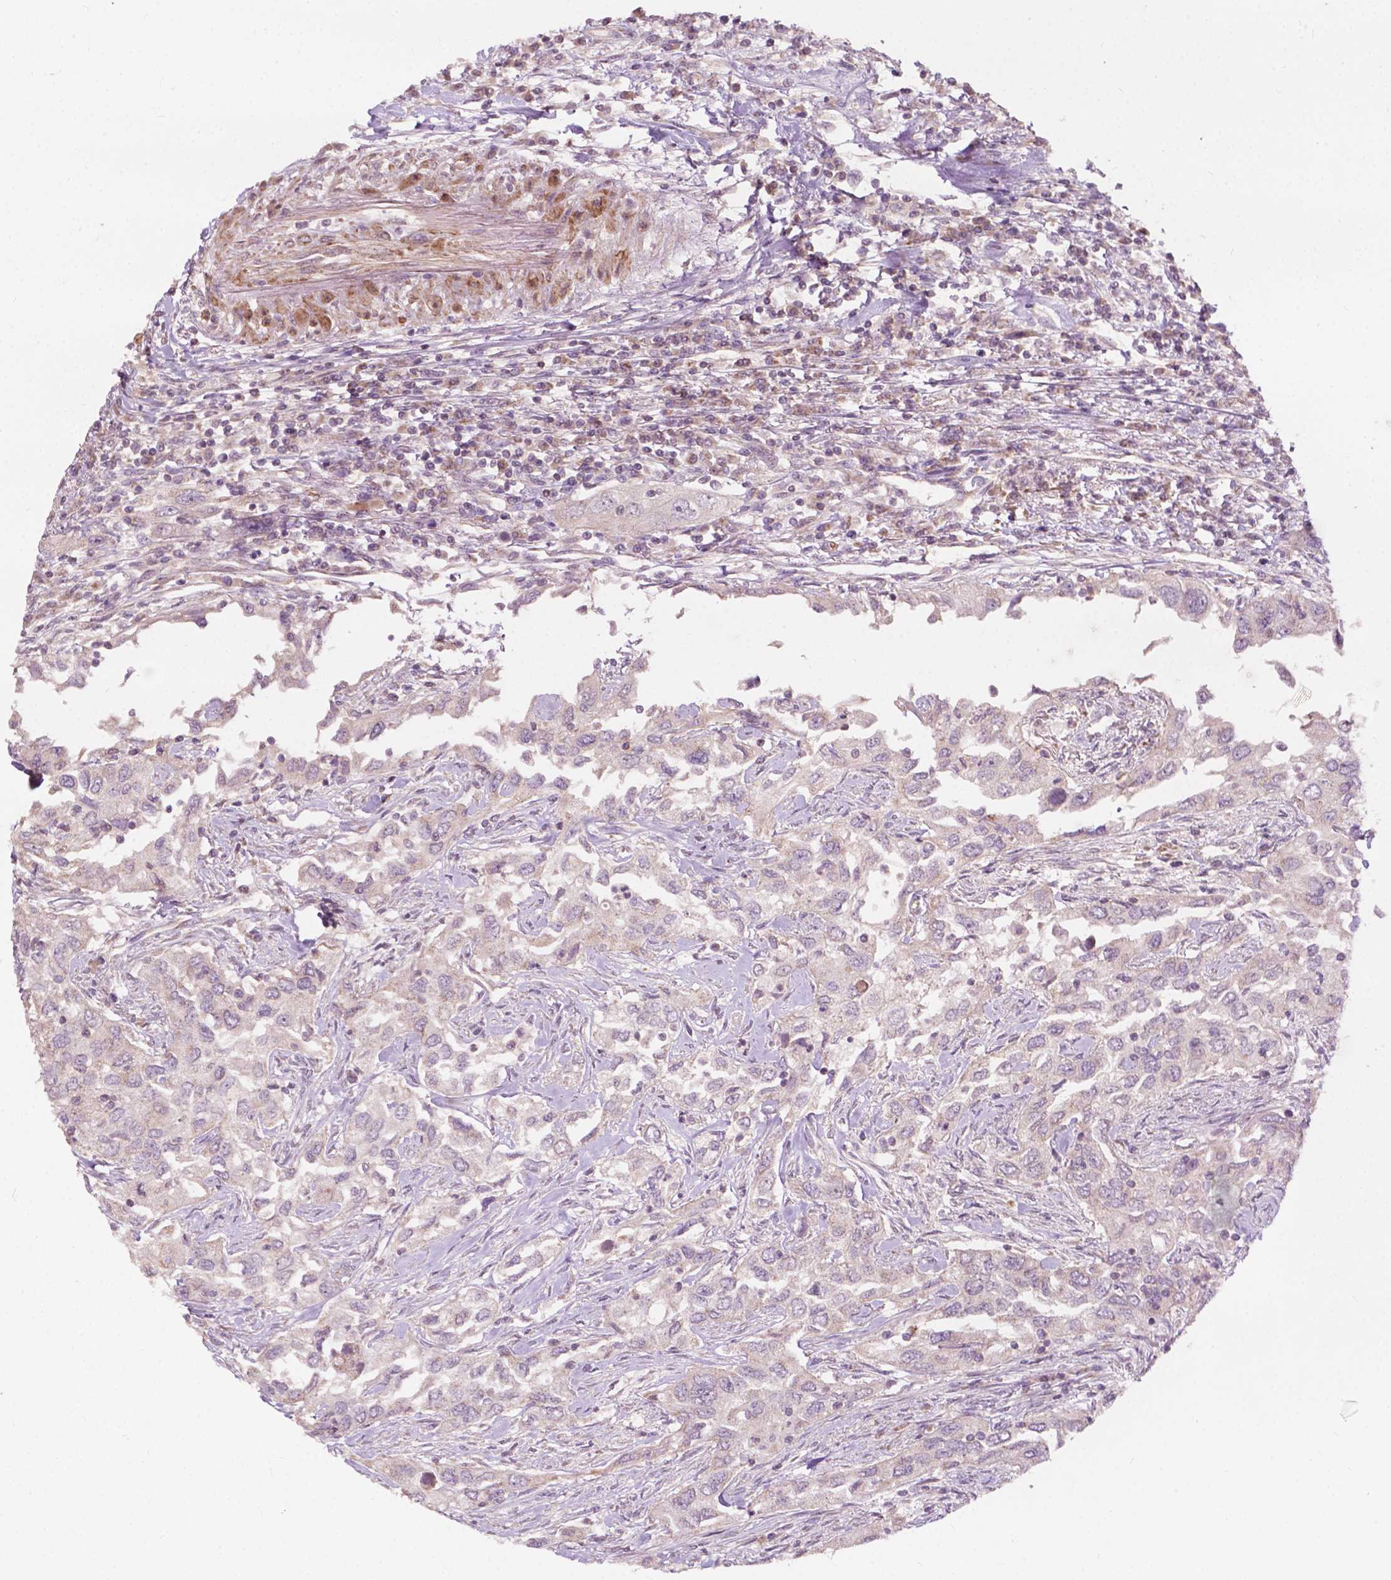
{"staining": {"intensity": "weak", "quantity": "<25%", "location": "cytoplasmic/membranous"}, "tissue": "urothelial cancer", "cell_type": "Tumor cells", "image_type": "cancer", "snomed": [{"axis": "morphology", "description": "Urothelial carcinoma, High grade"}, {"axis": "topography", "description": "Urinary bladder"}], "caption": "An IHC micrograph of high-grade urothelial carcinoma is shown. There is no staining in tumor cells of high-grade urothelial carcinoma. Brightfield microscopy of immunohistochemistry (IHC) stained with DAB (3,3'-diaminobenzidine) (brown) and hematoxylin (blue), captured at high magnification.", "gene": "NDUFA10", "patient": {"sex": "male", "age": 76}}